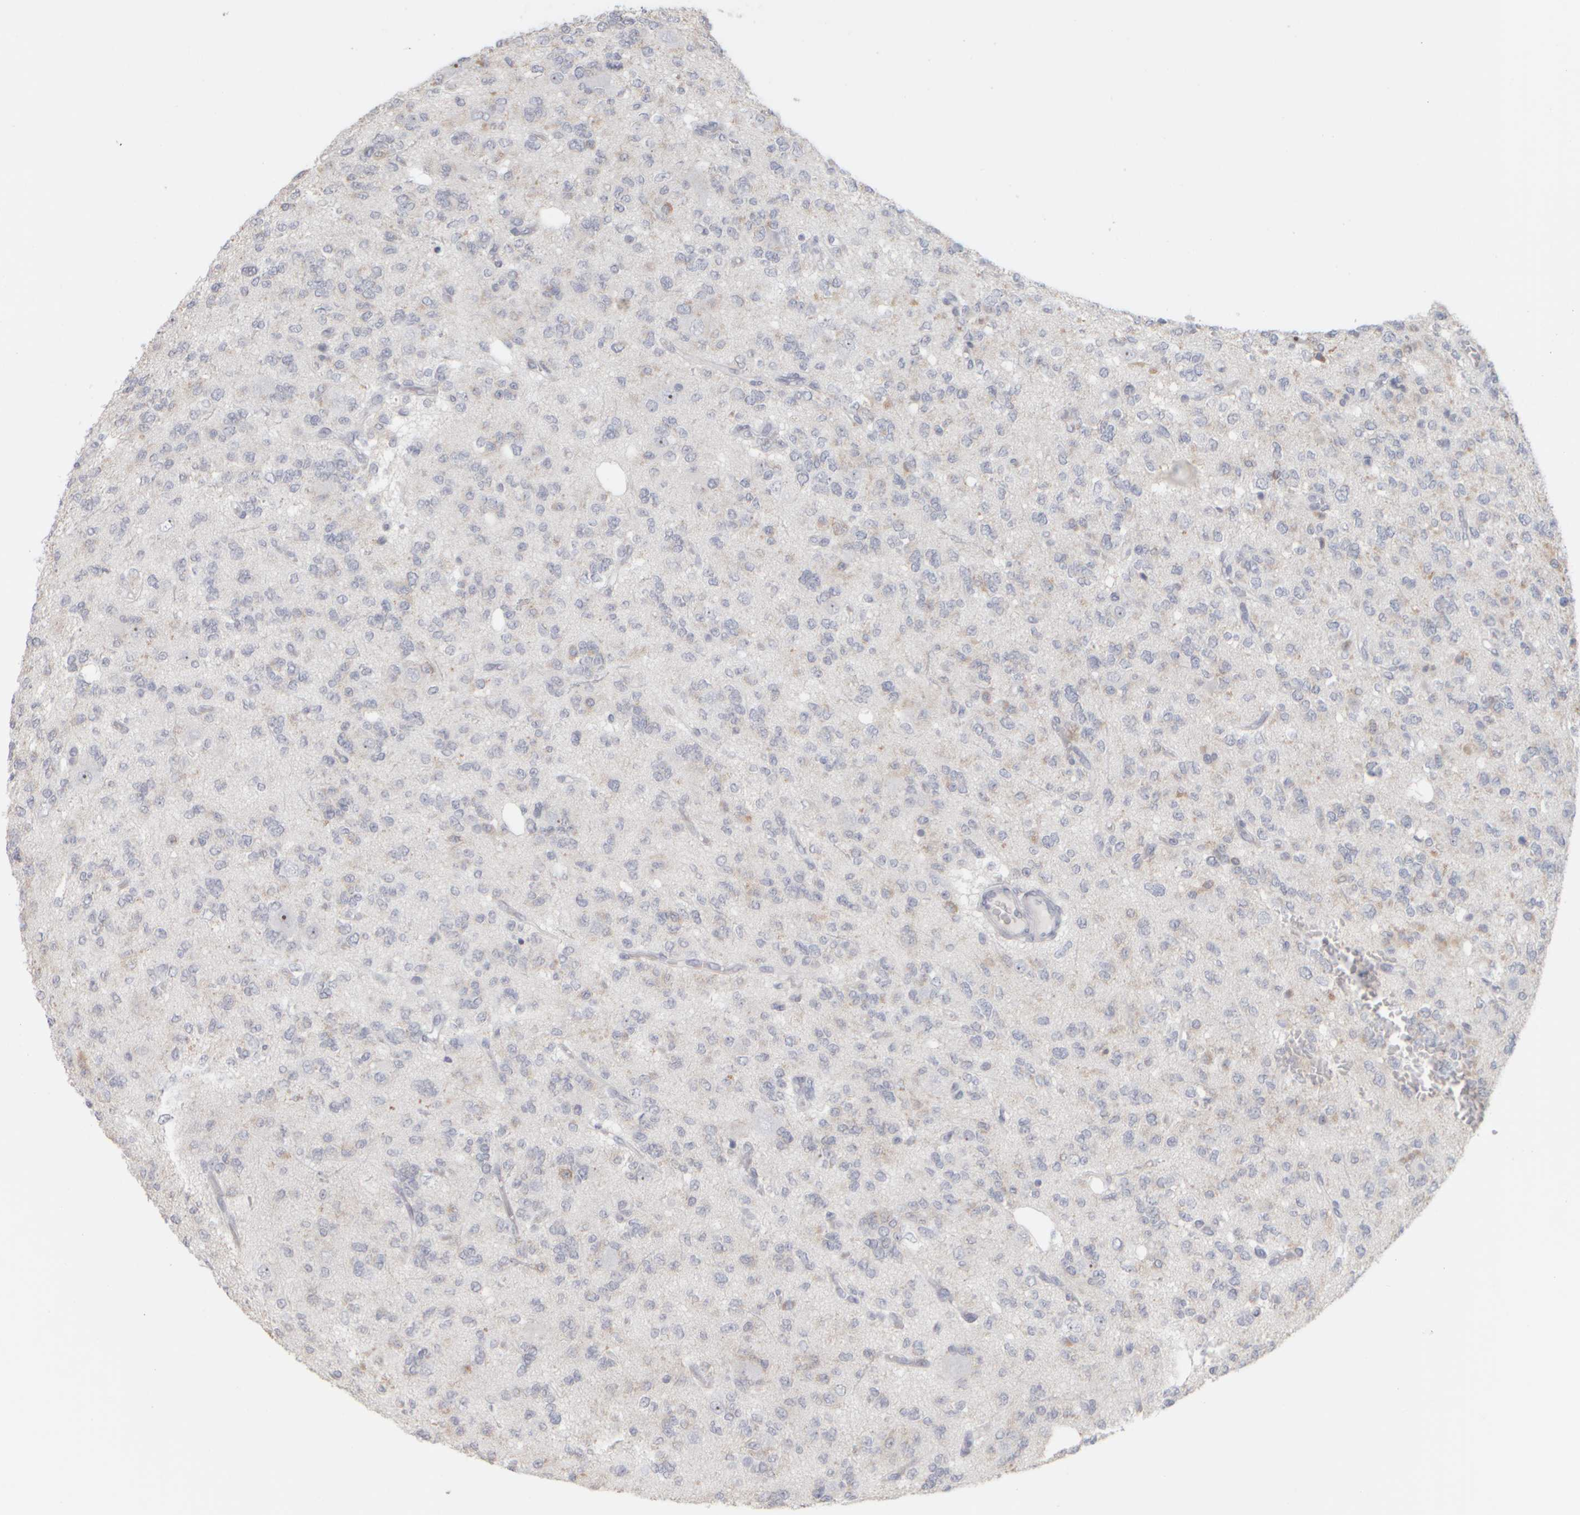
{"staining": {"intensity": "moderate", "quantity": "<25%", "location": "nuclear"}, "tissue": "glioma", "cell_type": "Tumor cells", "image_type": "cancer", "snomed": [{"axis": "morphology", "description": "Glioma, malignant, Low grade"}, {"axis": "topography", "description": "Brain"}], "caption": "DAB immunohistochemical staining of human malignant low-grade glioma reveals moderate nuclear protein expression in about <25% of tumor cells.", "gene": "DCXR", "patient": {"sex": "male", "age": 38}}